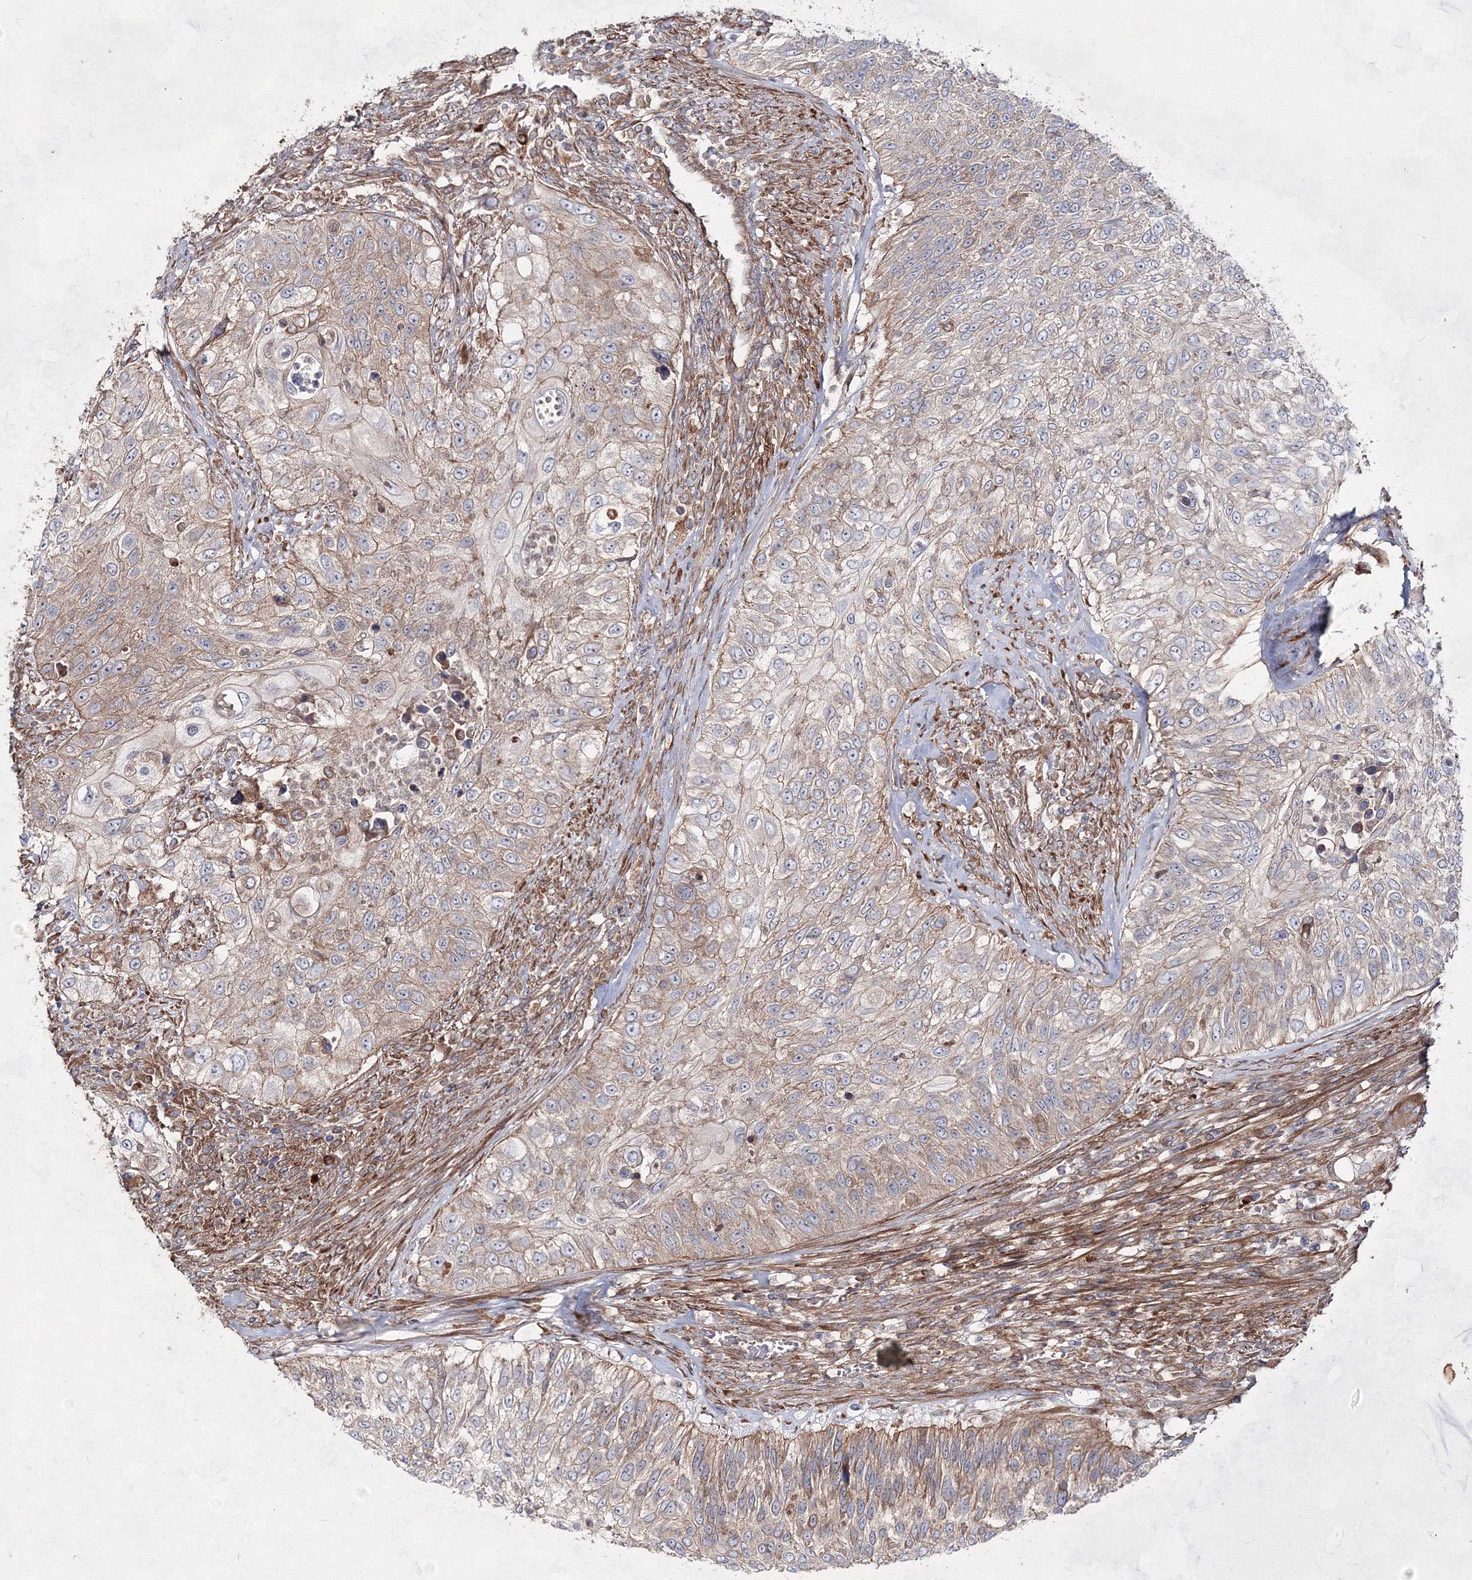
{"staining": {"intensity": "weak", "quantity": "25%-75%", "location": "cytoplasmic/membranous"}, "tissue": "urothelial cancer", "cell_type": "Tumor cells", "image_type": "cancer", "snomed": [{"axis": "morphology", "description": "Urothelial carcinoma, High grade"}, {"axis": "topography", "description": "Urinary bladder"}], "caption": "High-power microscopy captured an immunohistochemistry (IHC) micrograph of urothelial cancer, revealing weak cytoplasmic/membranous positivity in about 25%-75% of tumor cells.", "gene": "EXOC6", "patient": {"sex": "female", "age": 60}}